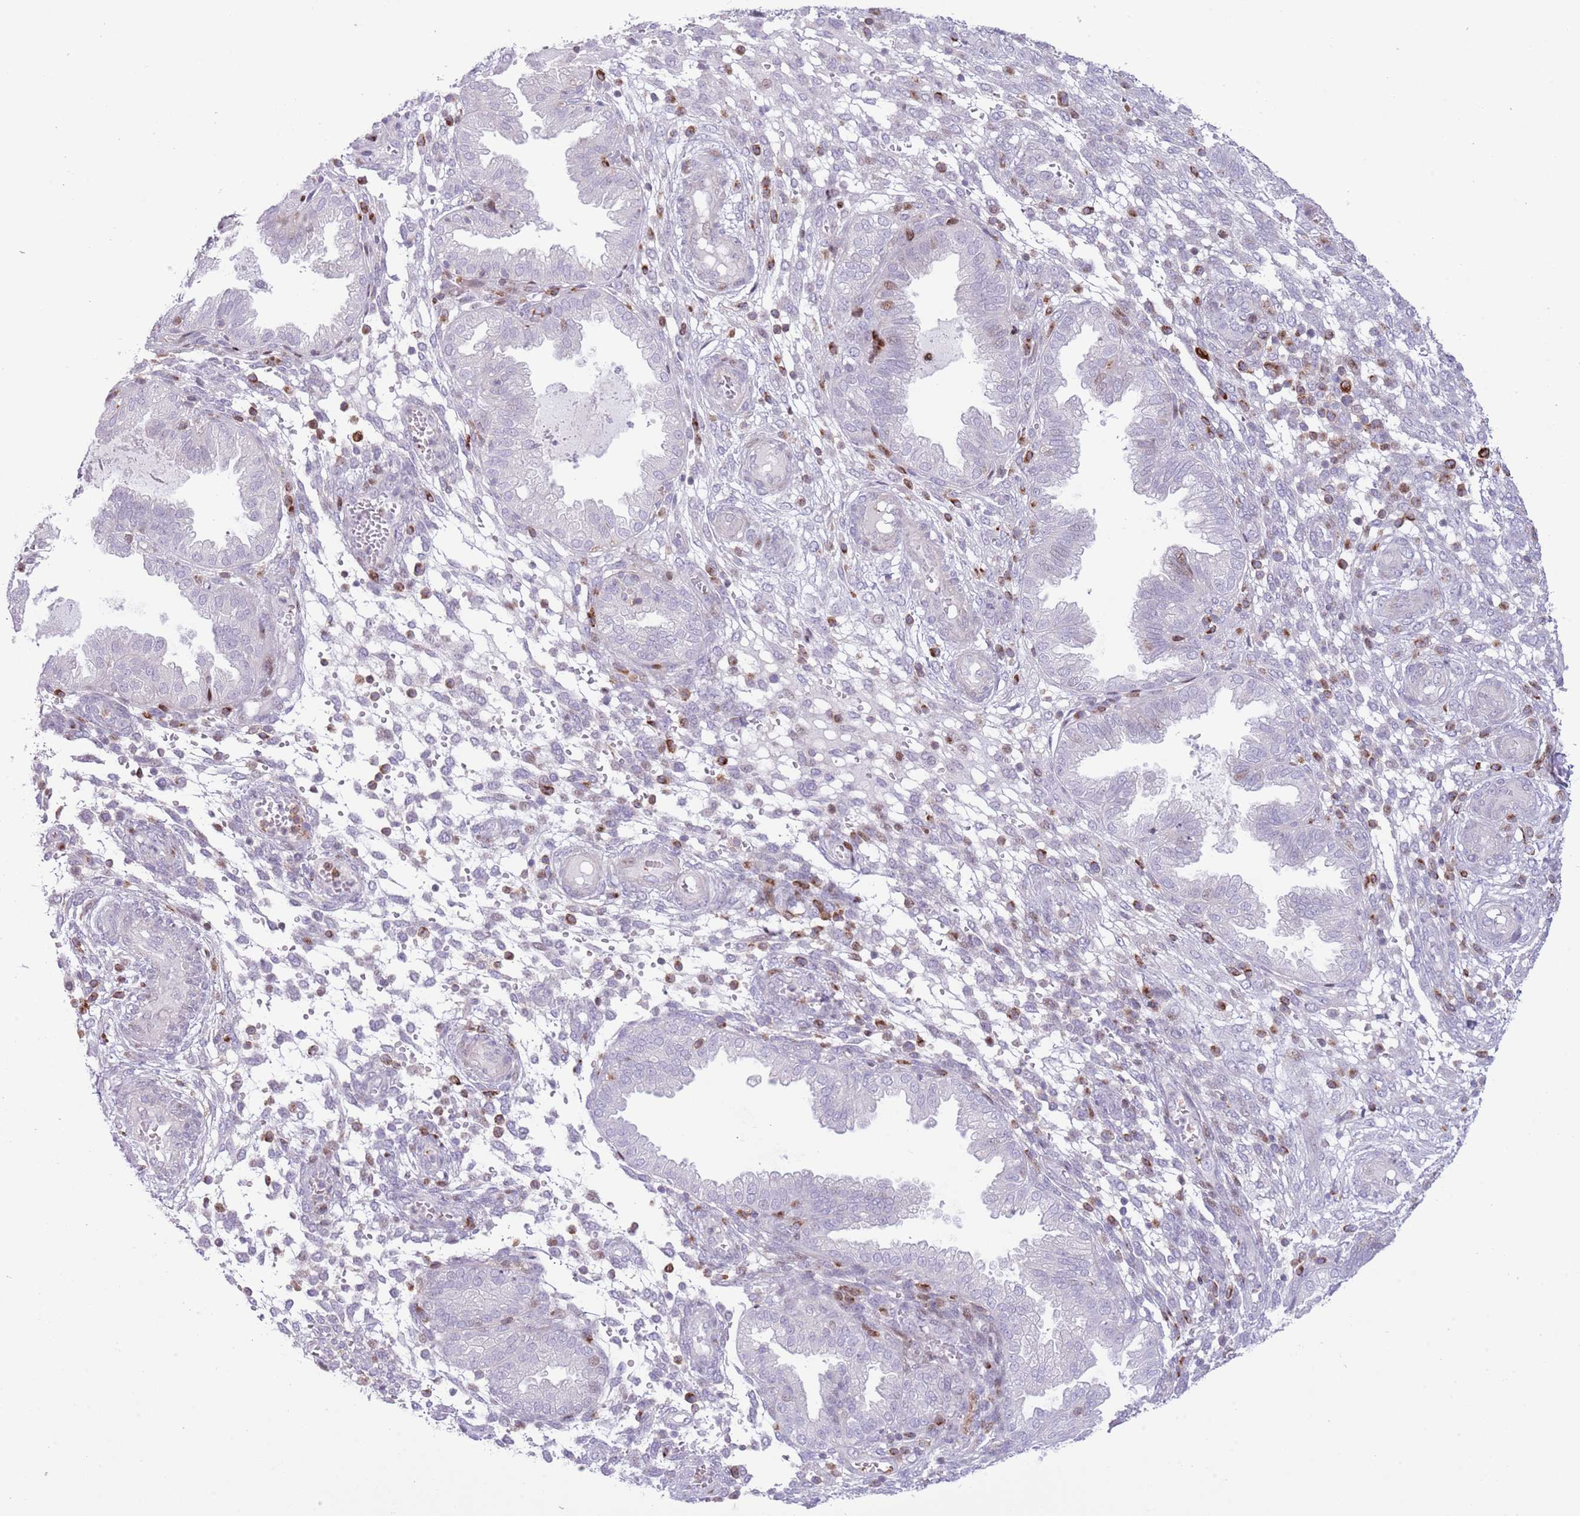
{"staining": {"intensity": "moderate", "quantity": "<25%", "location": "cytoplasmic/membranous"}, "tissue": "endometrium", "cell_type": "Cells in endometrial stroma", "image_type": "normal", "snomed": [{"axis": "morphology", "description": "Normal tissue, NOS"}, {"axis": "topography", "description": "Endometrium"}], "caption": "The photomicrograph shows staining of normal endometrium, revealing moderate cytoplasmic/membranous protein positivity (brown color) within cells in endometrial stroma. (DAB IHC with brightfield microscopy, high magnification).", "gene": "ANO8", "patient": {"sex": "female", "age": 33}}